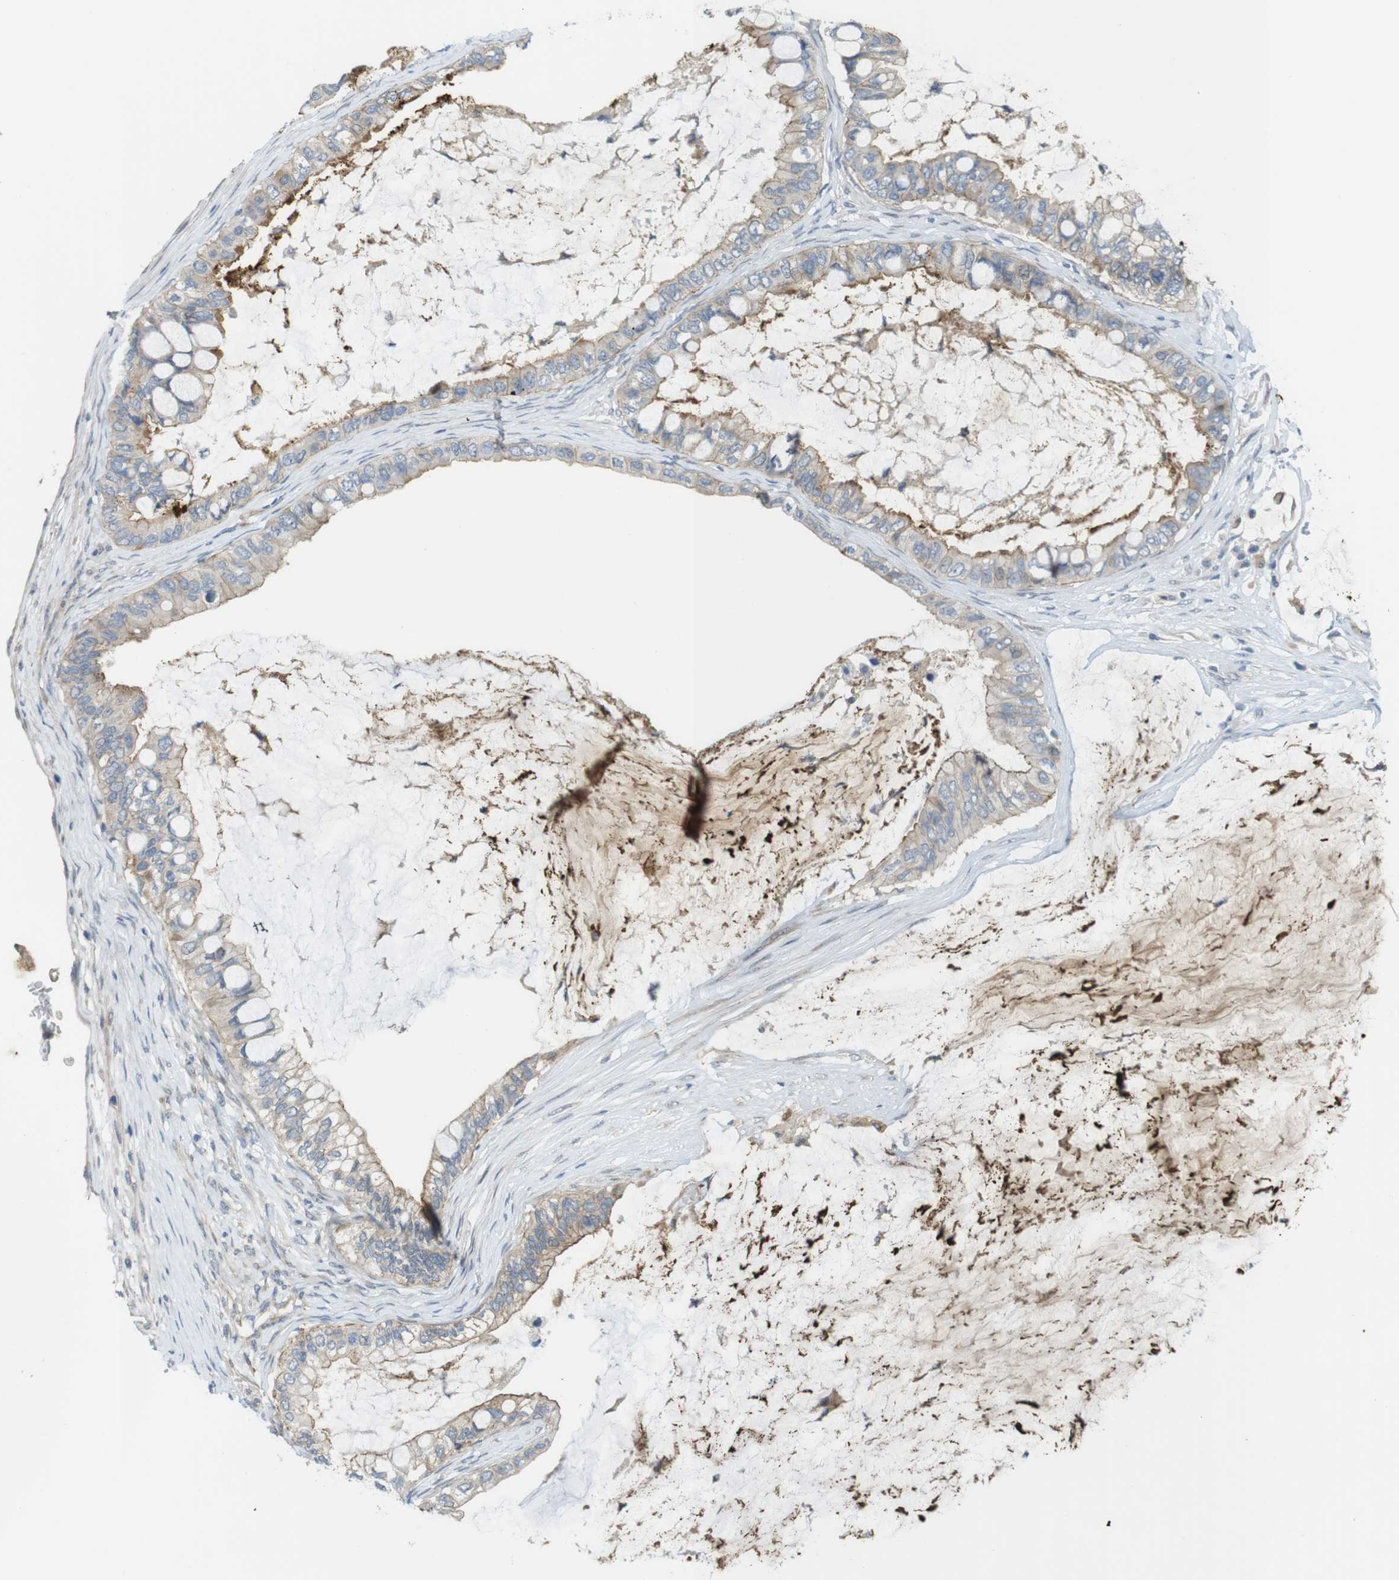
{"staining": {"intensity": "weak", "quantity": "25%-75%", "location": "cytoplasmic/membranous"}, "tissue": "ovarian cancer", "cell_type": "Tumor cells", "image_type": "cancer", "snomed": [{"axis": "morphology", "description": "Cystadenocarcinoma, mucinous, NOS"}, {"axis": "topography", "description": "Ovary"}], "caption": "The histopathology image reveals immunohistochemical staining of ovarian mucinous cystadenocarcinoma. There is weak cytoplasmic/membranous staining is present in approximately 25%-75% of tumor cells. (DAB = brown stain, brightfield microscopy at high magnification).", "gene": "ABHD15", "patient": {"sex": "female", "age": 80}}